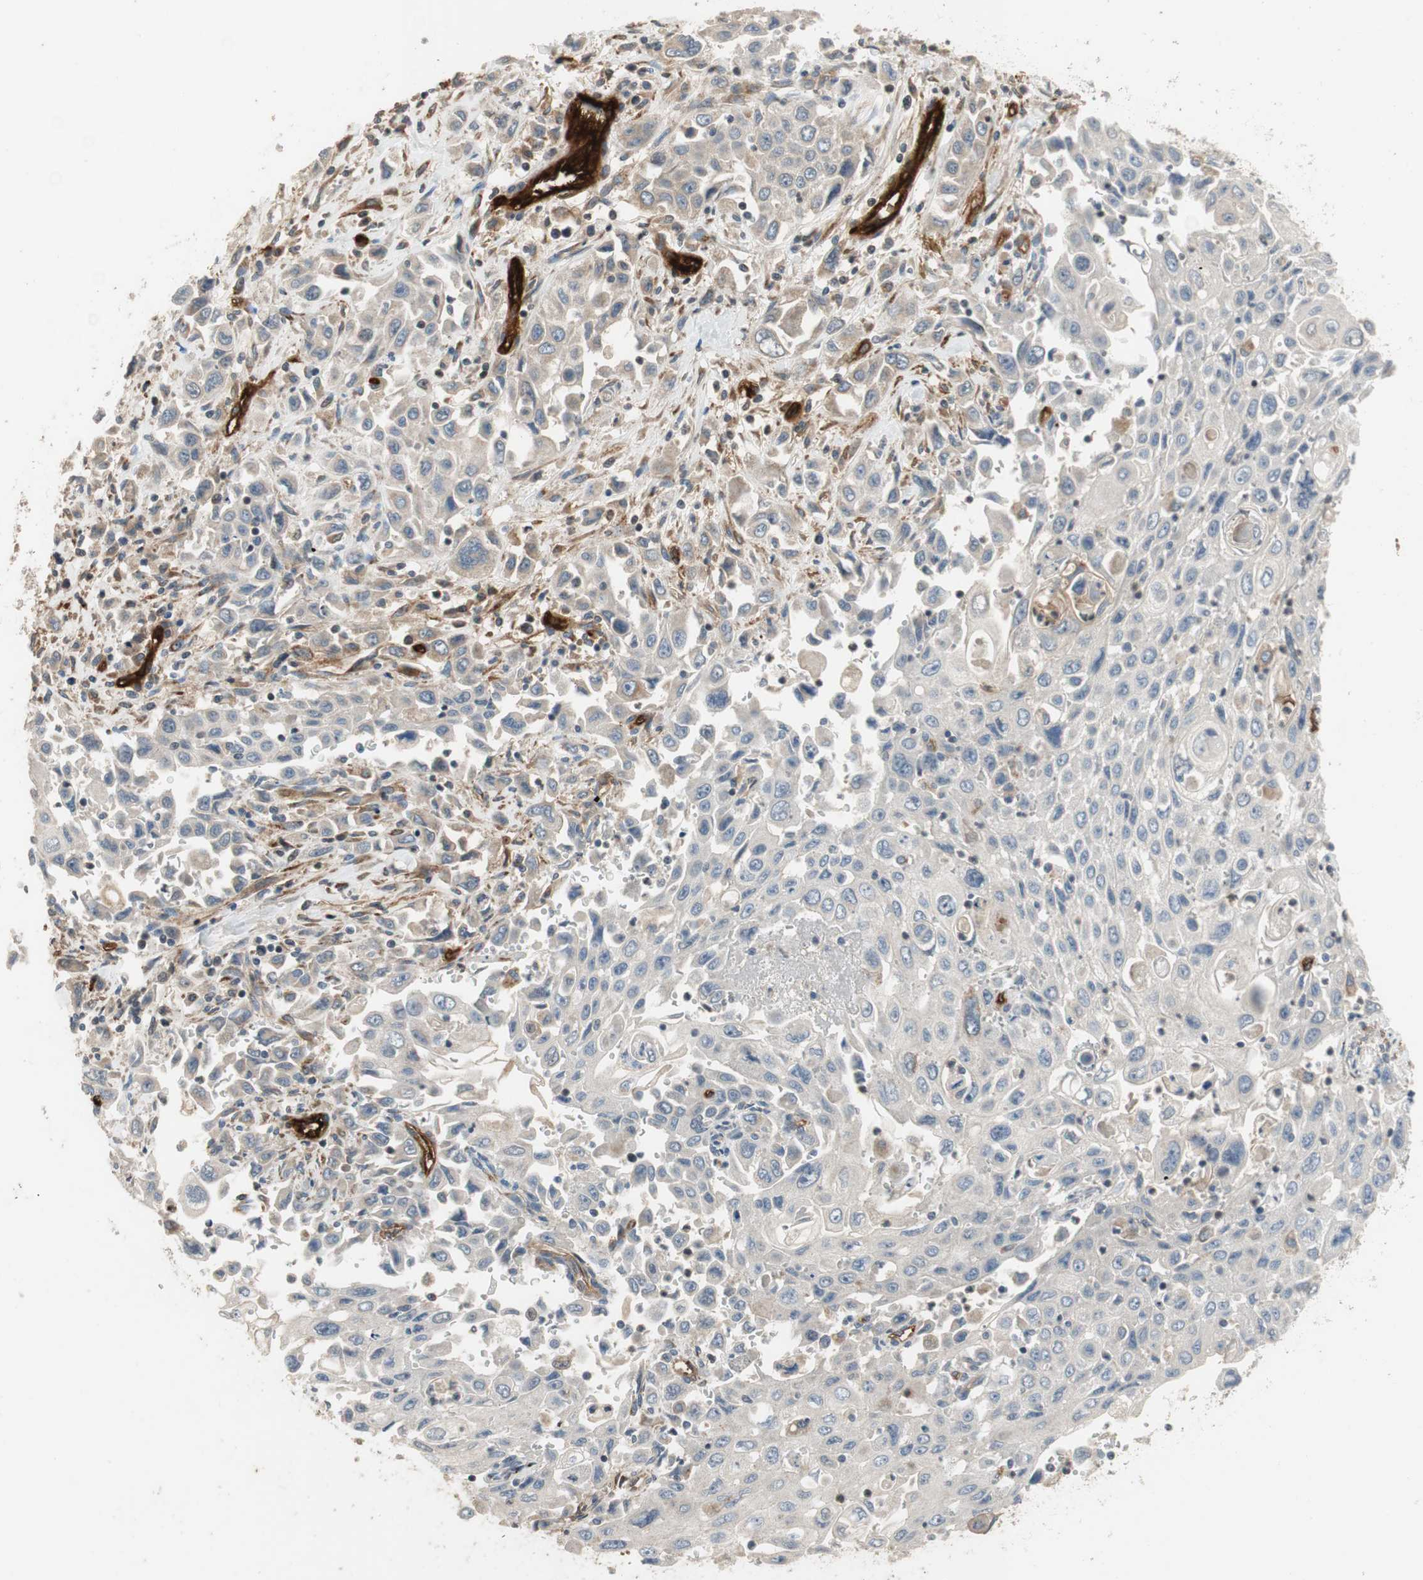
{"staining": {"intensity": "weak", "quantity": "25%-75%", "location": "cytoplasmic/membranous"}, "tissue": "pancreatic cancer", "cell_type": "Tumor cells", "image_type": "cancer", "snomed": [{"axis": "morphology", "description": "Adenocarcinoma, NOS"}, {"axis": "topography", "description": "Pancreas"}], "caption": "An image showing weak cytoplasmic/membranous expression in about 25%-75% of tumor cells in pancreatic adenocarcinoma, as visualized by brown immunohistochemical staining.", "gene": "ALPL", "patient": {"sex": "male", "age": 70}}